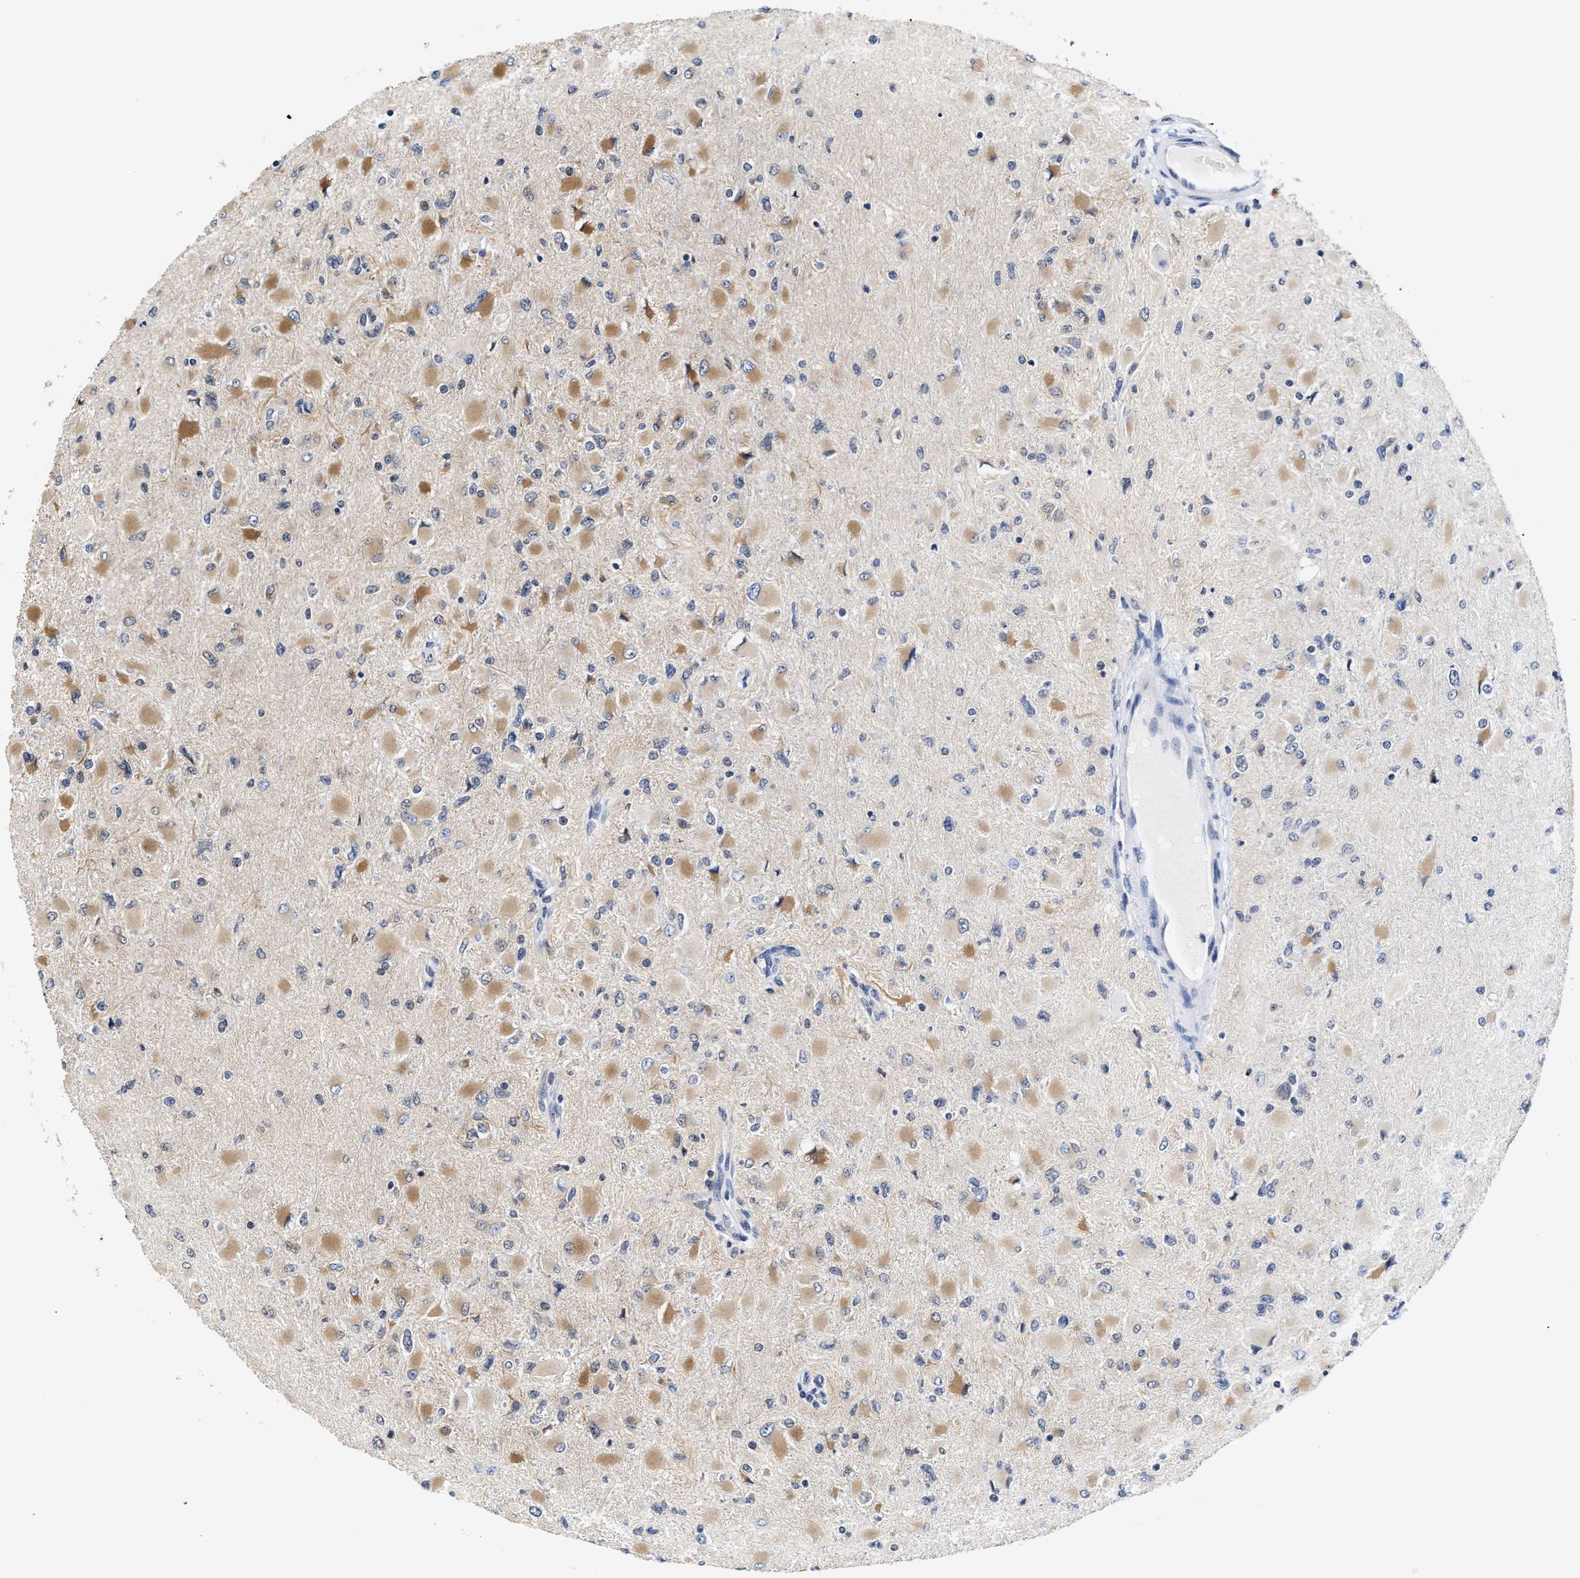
{"staining": {"intensity": "moderate", "quantity": "25%-75%", "location": "cytoplasmic/membranous"}, "tissue": "glioma", "cell_type": "Tumor cells", "image_type": "cancer", "snomed": [{"axis": "morphology", "description": "Glioma, malignant, High grade"}, {"axis": "topography", "description": "Cerebral cortex"}], "caption": "Tumor cells demonstrate medium levels of moderate cytoplasmic/membranous positivity in approximately 25%-75% of cells in human malignant glioma (high-grade). The staining was performed using DAB (3,3'-diaminobenzidine), with brown indicating positive protein expression. Nuclei are stained blue with hematoxylin.", "gene": "CLIP2", "patient": {"sex": "female", "age": 36}}